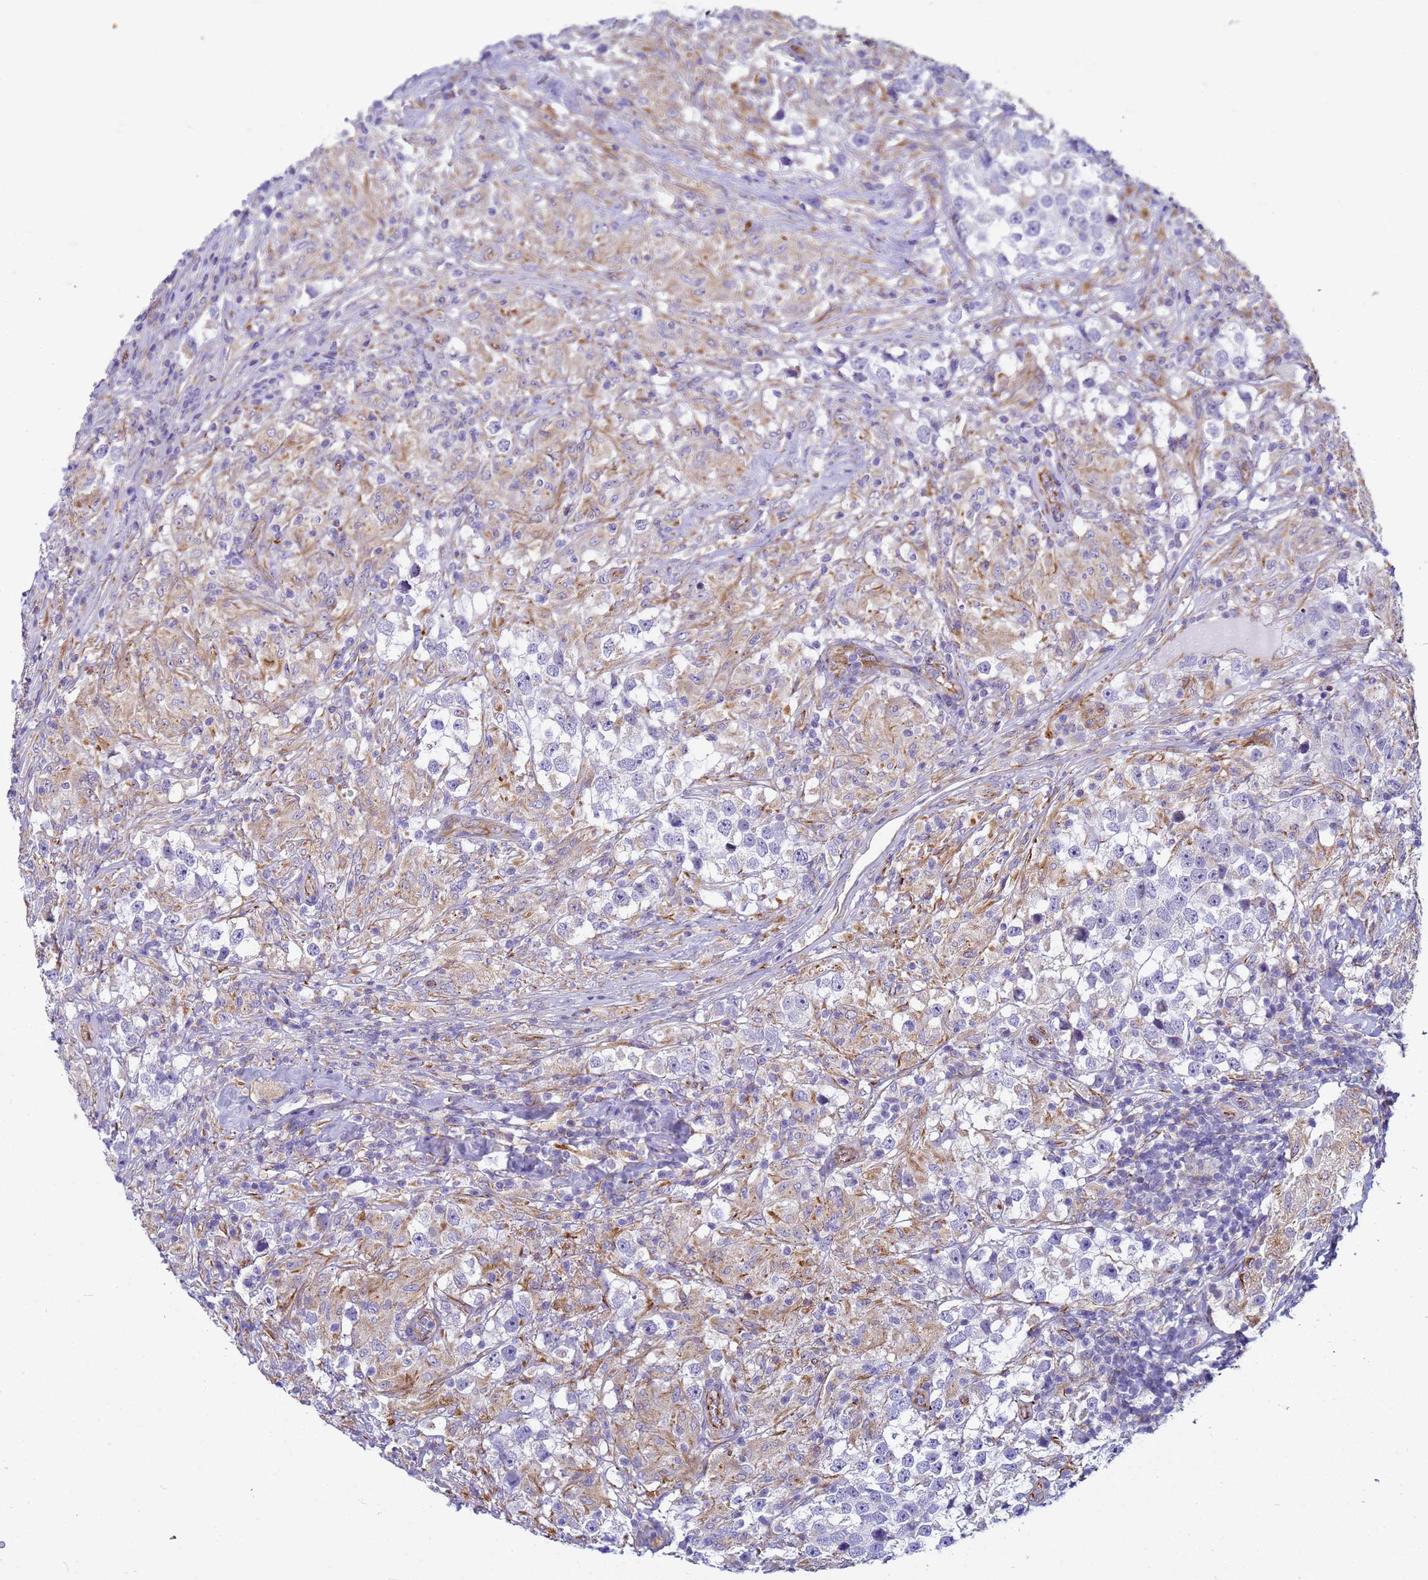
{"staining": {"intensity": "negative", "quantity": "none", "location": "none"}, "tissue": "testis cancer", "cell_type": "Tumor cells", "image_type": "cancer", "snomed": [{"axis": "morphology", "description": "Seminoma, NOS"}, {"axis": "topography", "description": "Testis"}], "caption": "Immunohistochemical staining of human testis cancer (seminoma) shows no significant expression in tumor cells. The staining is performed using DAB (3,3'-diaminobenzidine) brown chromogen with nuclei counter-stained in using hematoxylin.", "gene": "UBXN2B", "patient": {"sex": "male", "age": 46}}